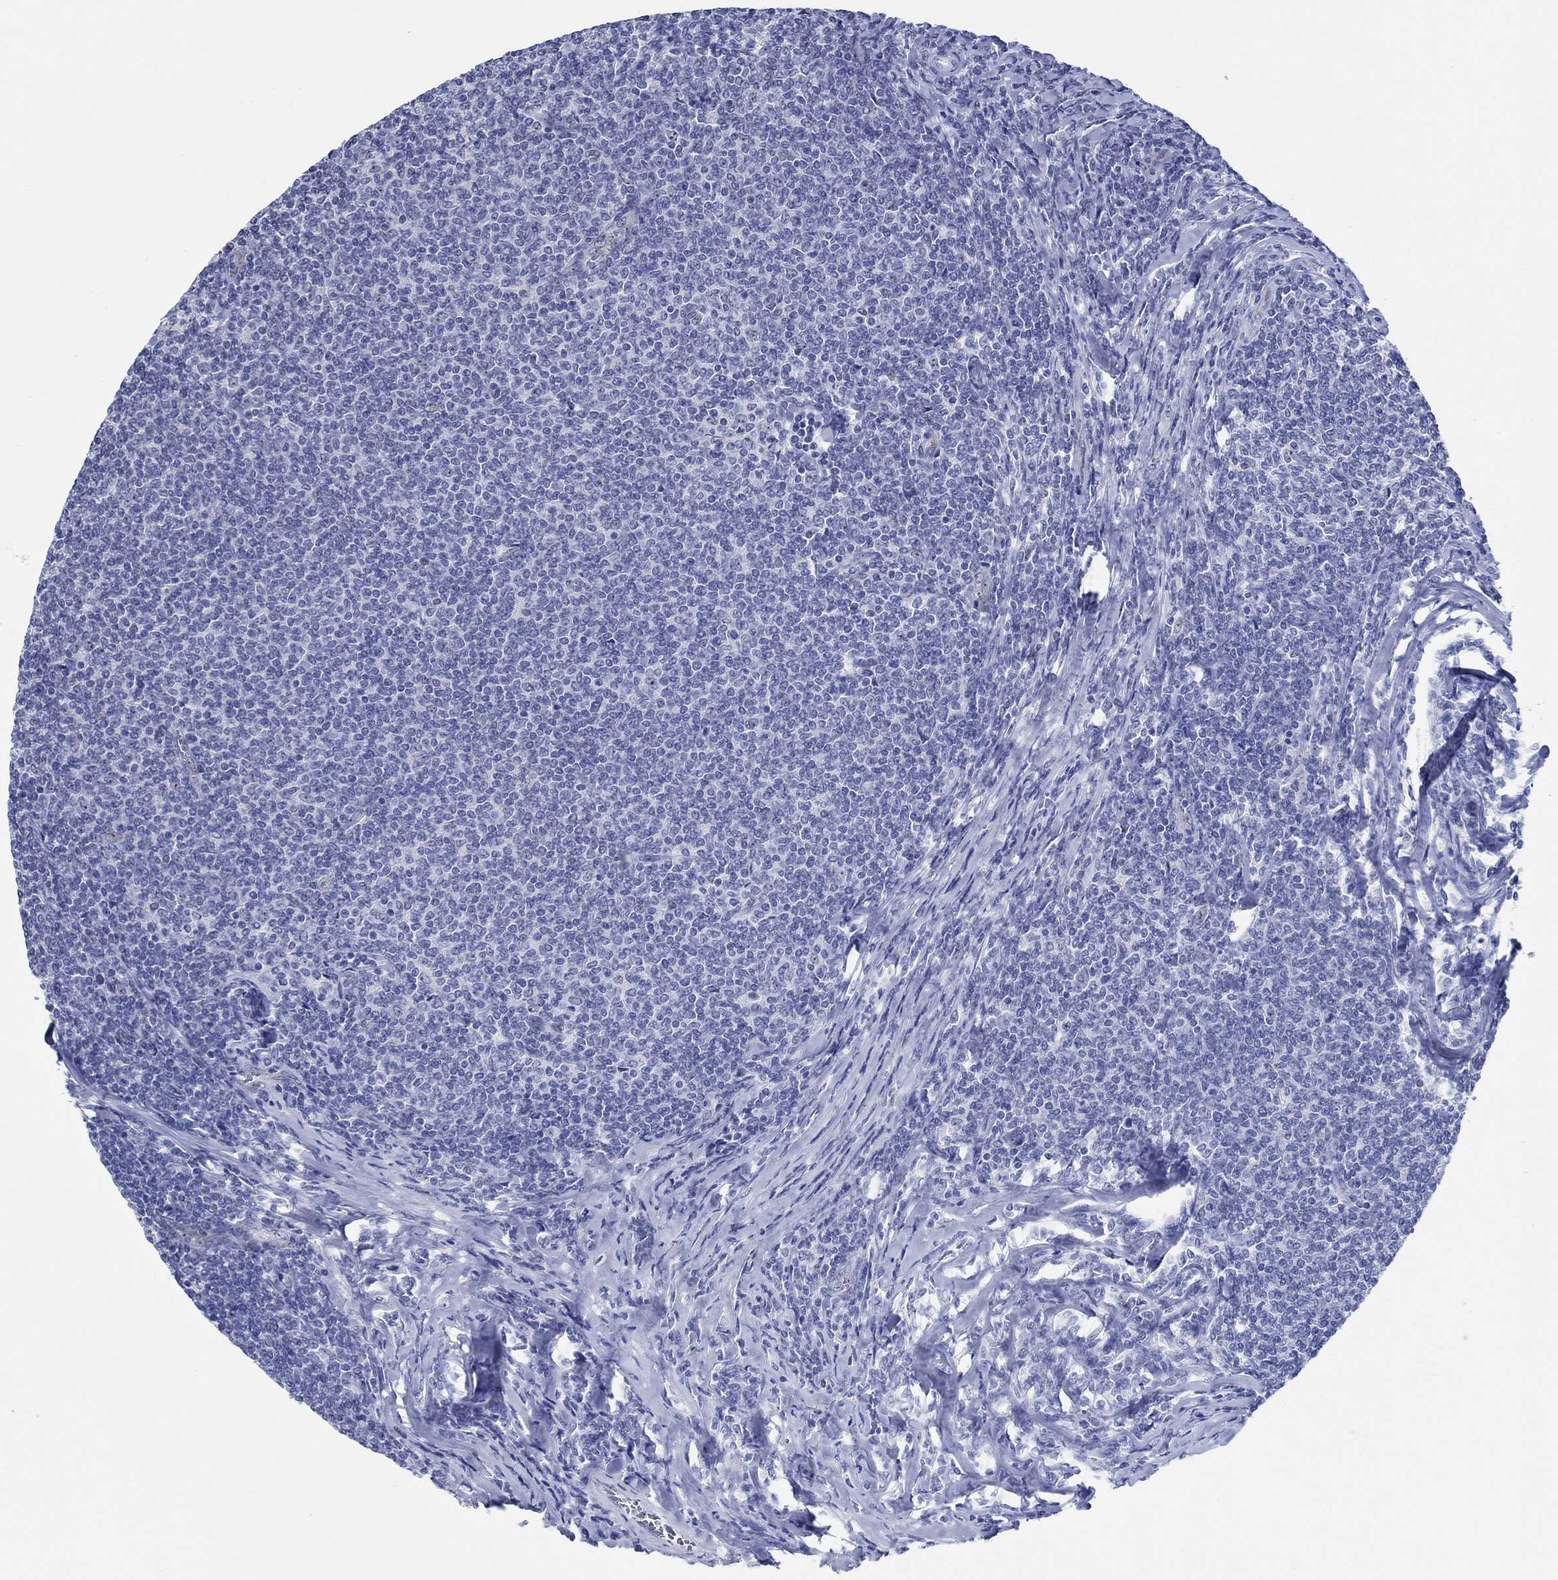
{"staining": {"intensity": "negative", "quantity": "none", "location": "none"}, "tissue": "lymphoma", "cell_type": "Tumor cells", "image_type": "cancer", "snomed": [{"axis": "morphology", "description": "Malignant lymphoma, non-Hodgkin's type, Low grade"}, {"axis": "topography", "description": "Lymph node"}], "caption": "High power microscopy photomicrograph of an IHC histopathology image of lymphoma, revealing no significant expression in tumor cells. Brightfield microscopy of IHC stained with DAB (3,3'-diaminobenzidine) (brown) and hematoxylin (blue), captured at high magnification.", "gene": "ZNF446", "patient": {"sex": "male", "age": 52}}